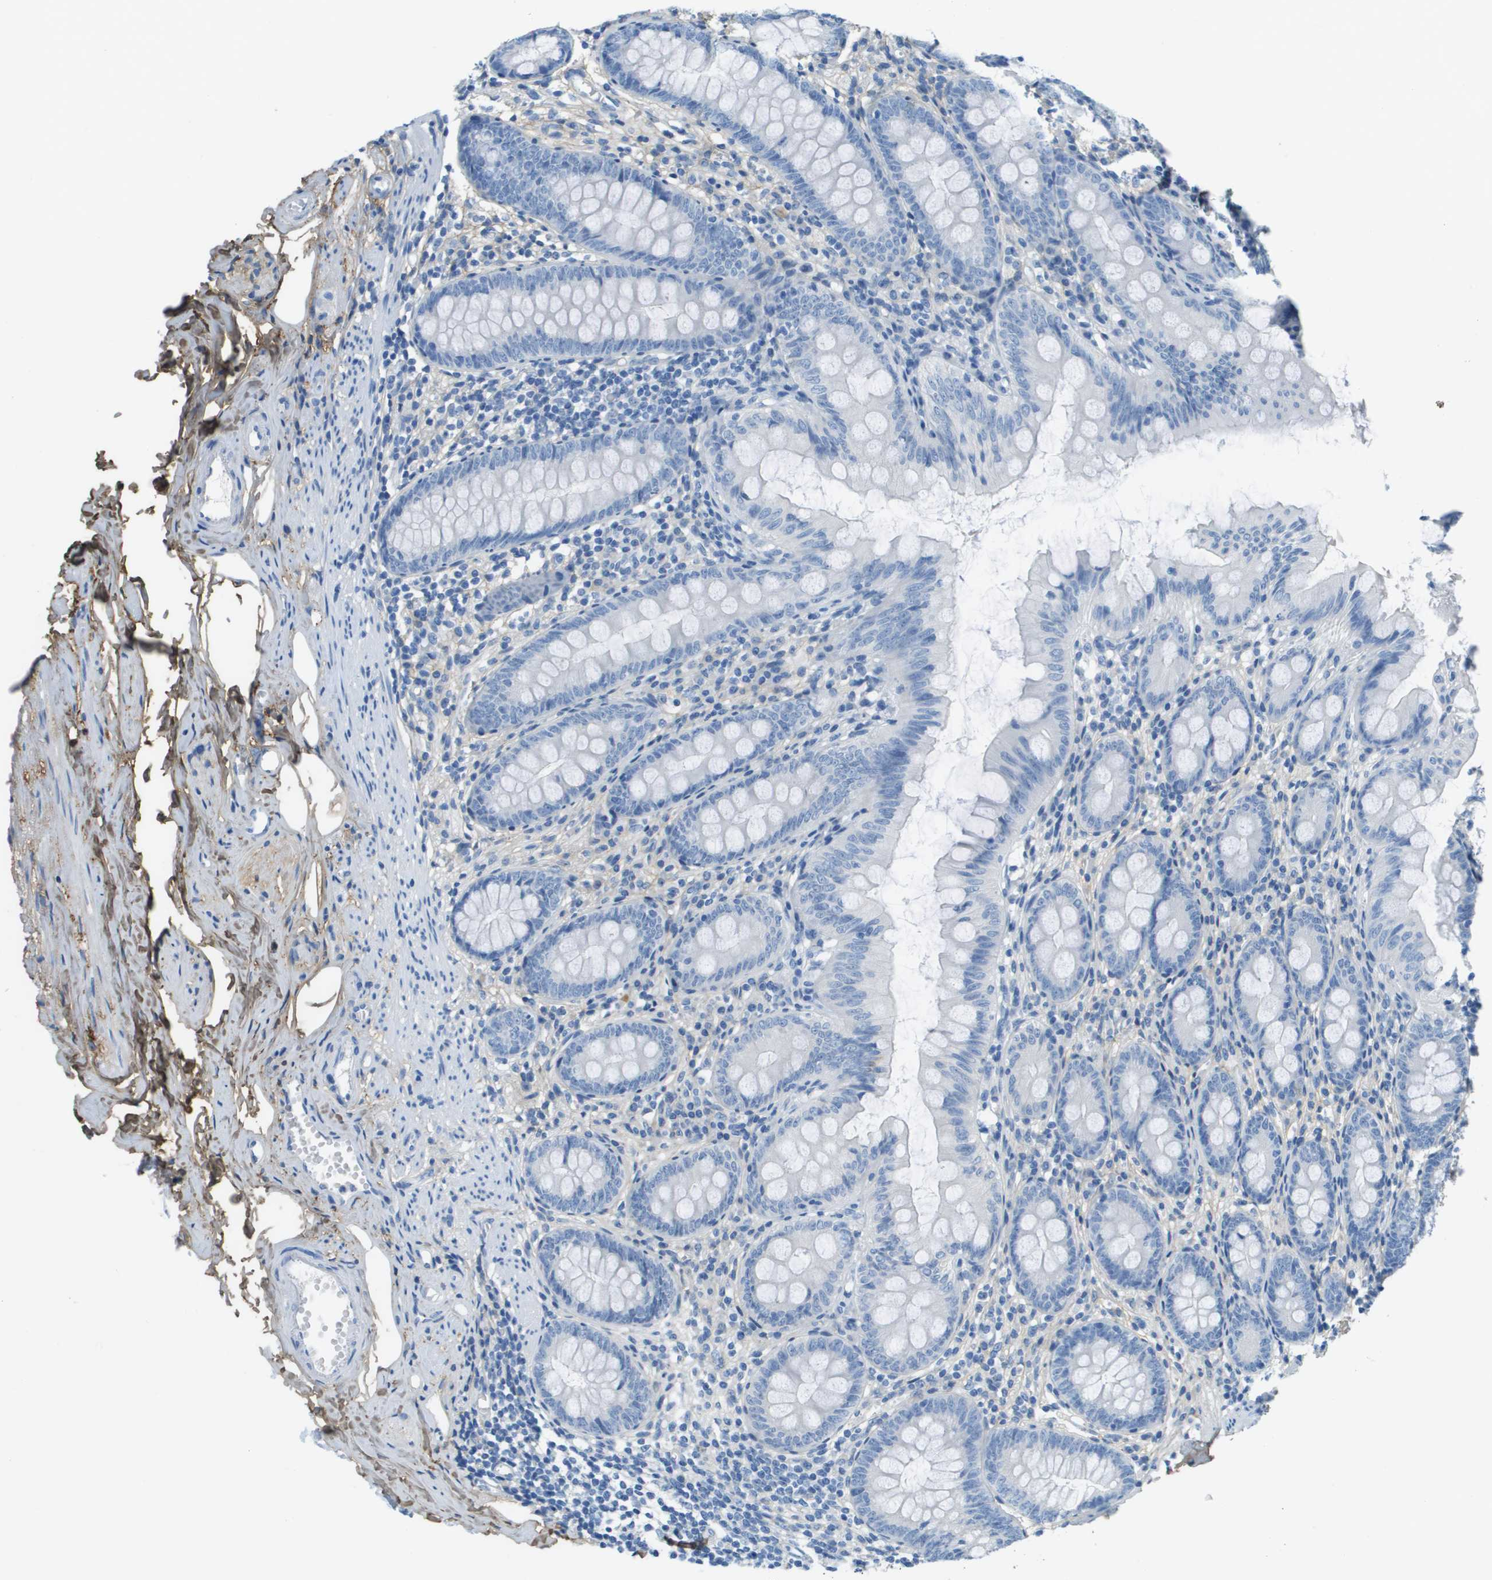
{"staining": {"intensity": "negative", "quantity": "none", "location": "none"}, "tissue": "appendix", "cell_type": "Glandular cells", "image_type": "normal", "snomed": [{"axis": "morphology", "description": "Normal tissue, NOS"}, {"axis": "topography", "description": "Appendix"}], "caption": "High magnification brightfield microscopy of unremarkable appendix stained with DAB (brown) and counterstained with hematoxylin (blue): glandular cells show no significant staining. (DAB immunohistochemistry (IHC), high magnification).", "gene": "DCN", "patient": {"sex": "female", "age": 77}}